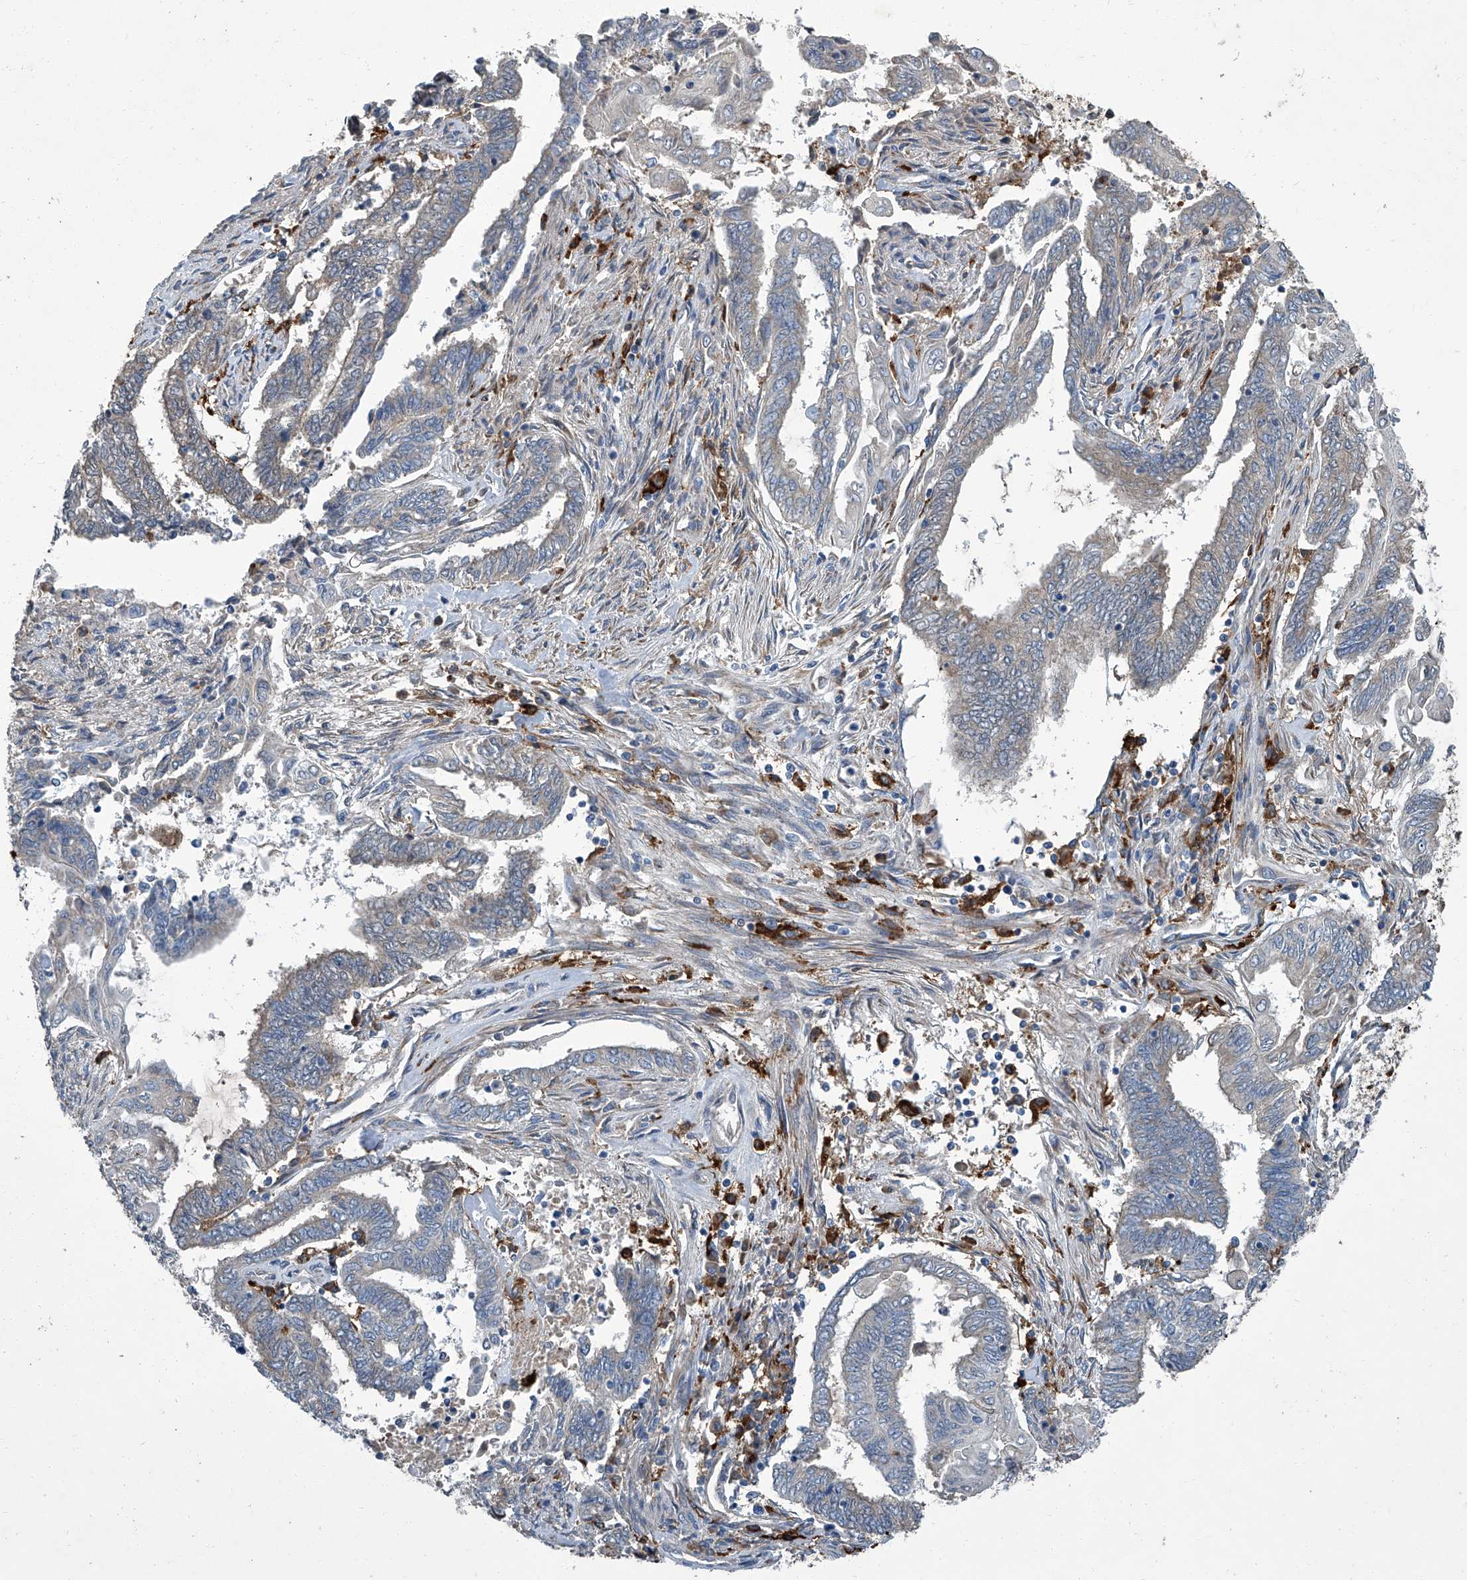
{"staining": {"intensity": "negative", "quantity": "none", "location": "none"}, "tissue": "endometrial cancer", "cell_type": "Tumor cells", "image_type": "cancer", "snomed": [{"axis": "morphology", "description": "Adenocarcinoma, NOS"}, {"axis": "topography", "description": "Uterus"}, {"axis": "topography", "description": "Endometrium"}], "caption": "Immunohistochemical staining of endometrial adenocarcinoma displays no significant staining in tumor cells.", "gene": "FAM167A", "patient": {"sex": "female", "age": 70}}